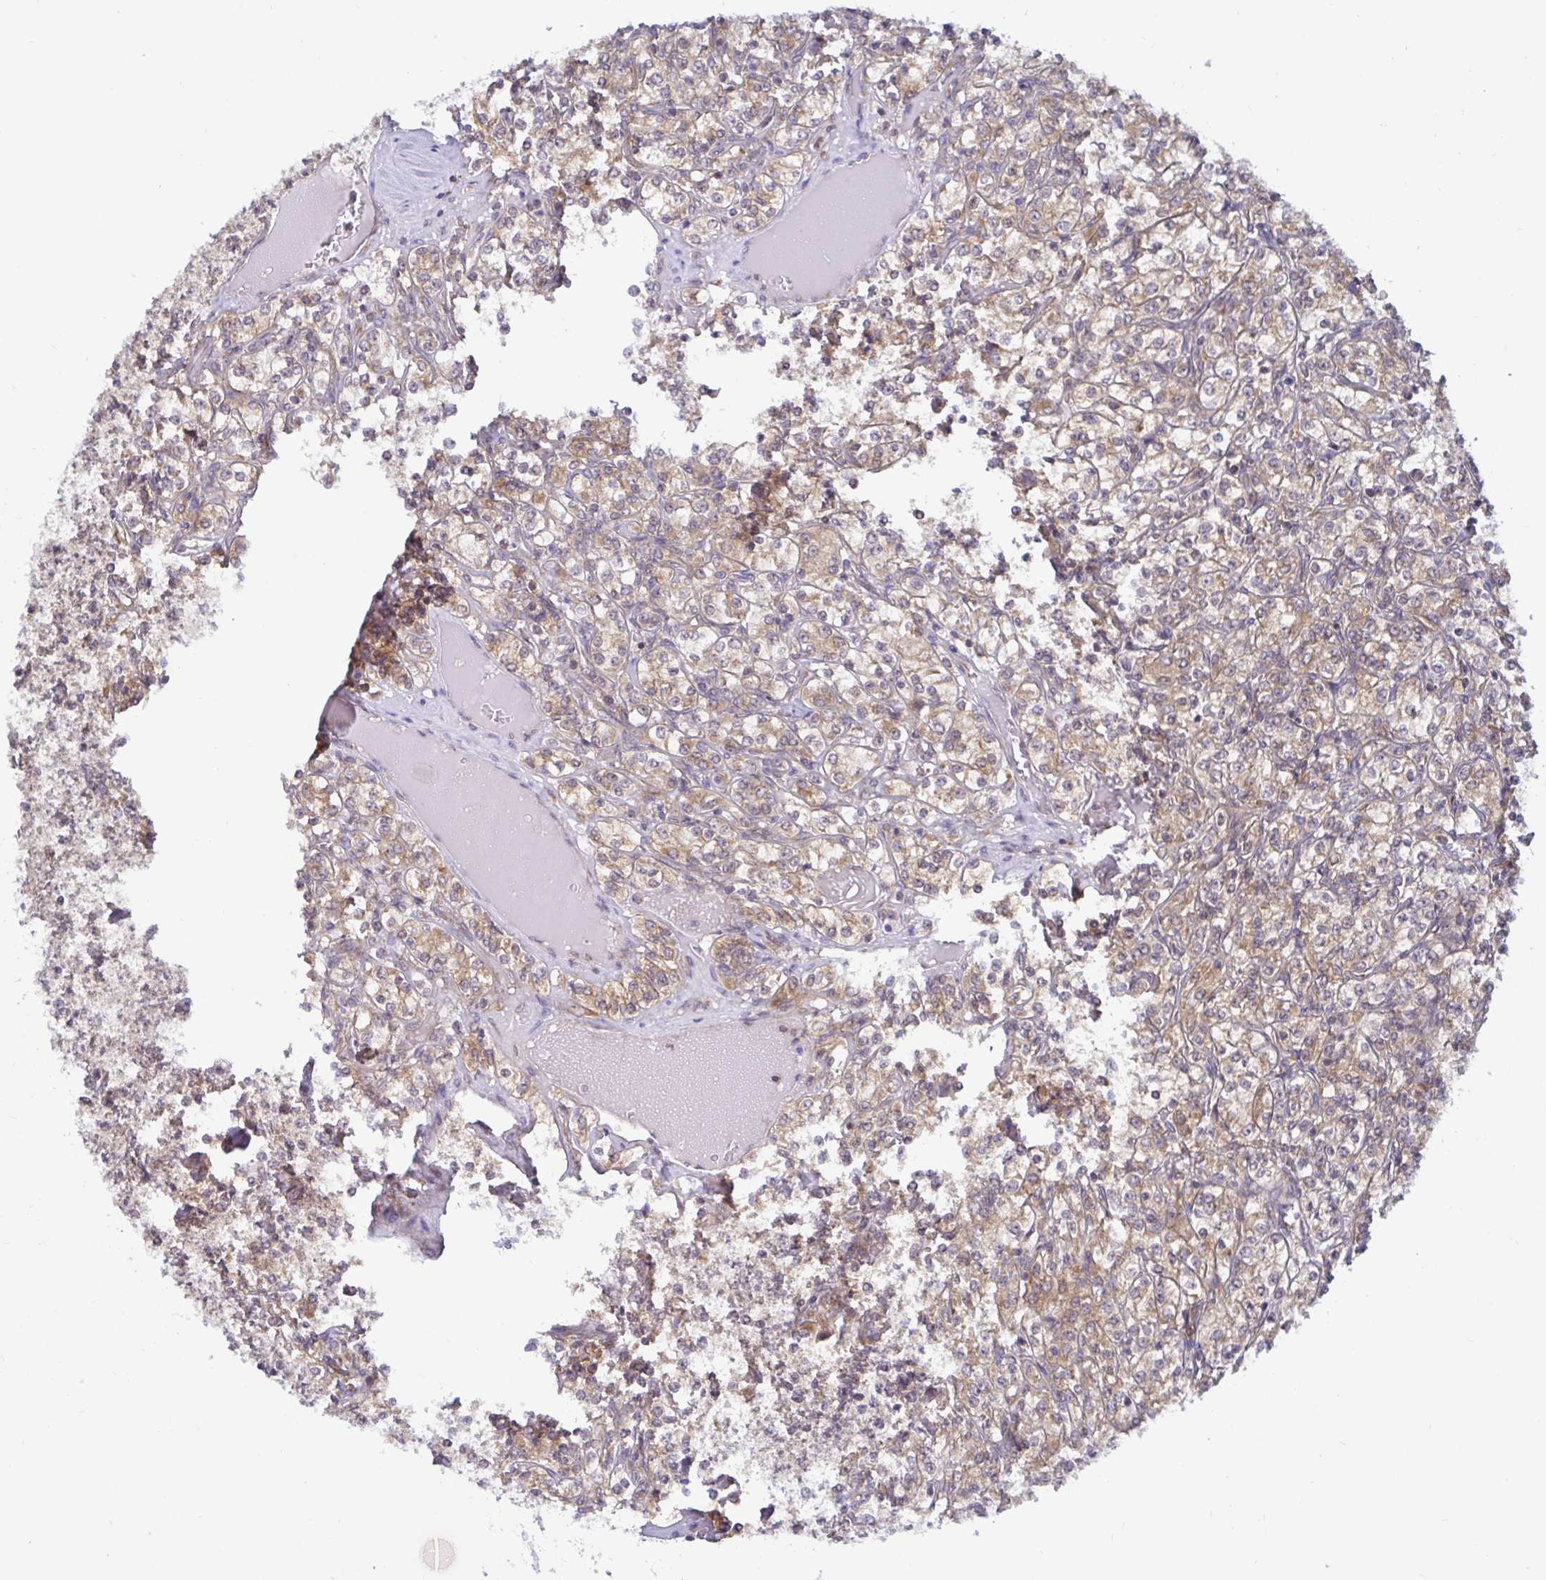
{"staining": {"intensity": "weak", "quantity": ">75%", "location": "cytoplasmic/membranous"}, "tissue": "renal cancer", "cell_type": "Tumor cells", "image_type": "cancer", "snomed": [{"axis": "morphology", "description": "Adenocarcinoma, NOS"}, {"axis": "topography", "description": "Kidney"}], "caption": "DAB (3,3'-diaminobenzidine) immunohistochemical staining of renal adenocarcinoma reveals weak cytoplasmic/membranous protein expression in about >75% of tumor cells. (DAB (3,3'-diaminobenzidine) IHC with brightfield microscopy, high magnification).", "gene": "LARP1", "patient": {"sex": "male", "age": 77}}